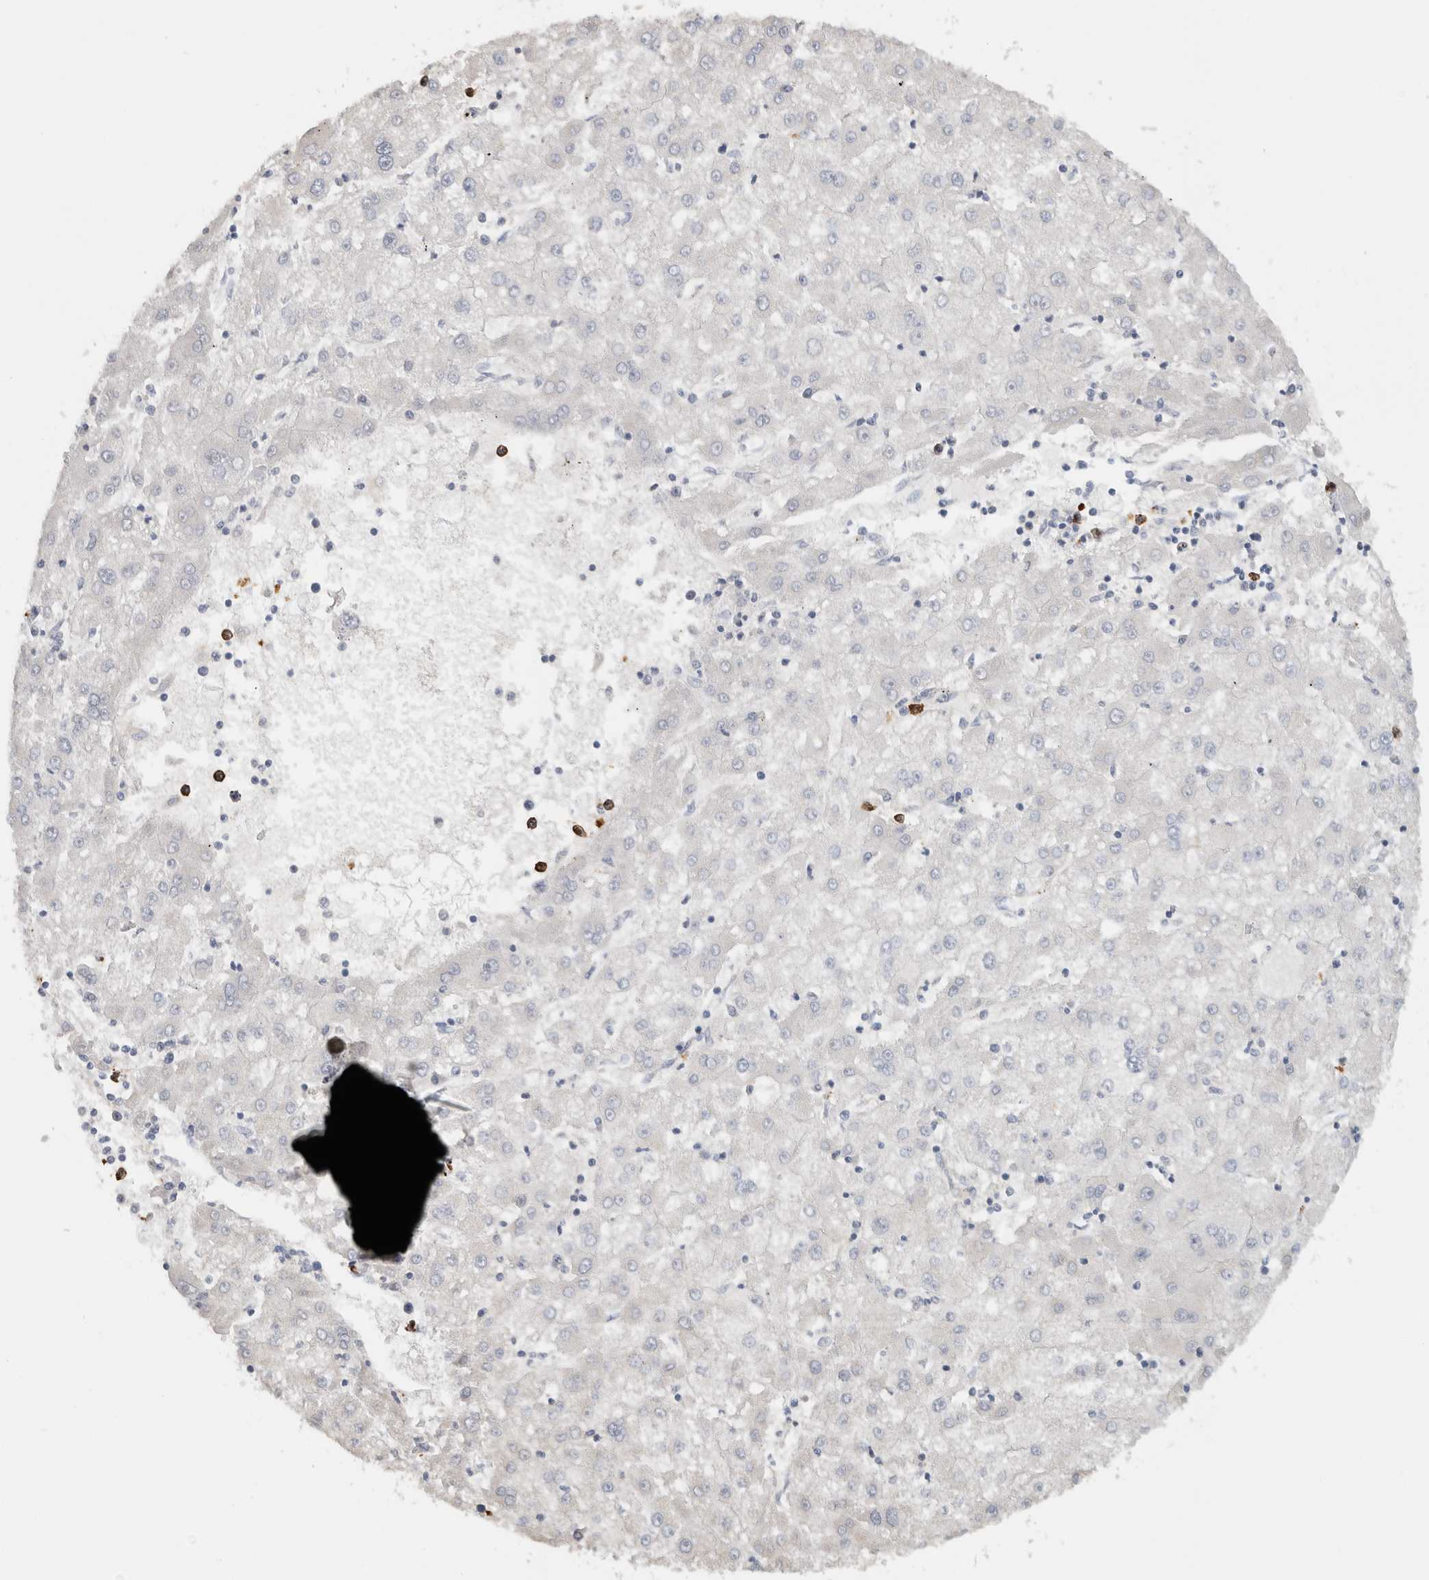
{"staining": {"intensity": "negative", "quantity": "none", "location": "none"}, "tissue": "liver cancer", "cell_type": "Tumor cells", "image_type": "cancer", "snomed": [{"axis": "morphology", "description": "Carcinoma, Hepatocellular, NOS"}, {"axis": "topography", "description": "Liver"}], "caption": "Histopathology image shows no significant protein positivity in tumor cells of liver cancer (hepatocellular carcinoma). (DAB immunohistochemistry, high magnification).", "gene": "PUM1", "patient": {"sex": "male", "age": 72}}